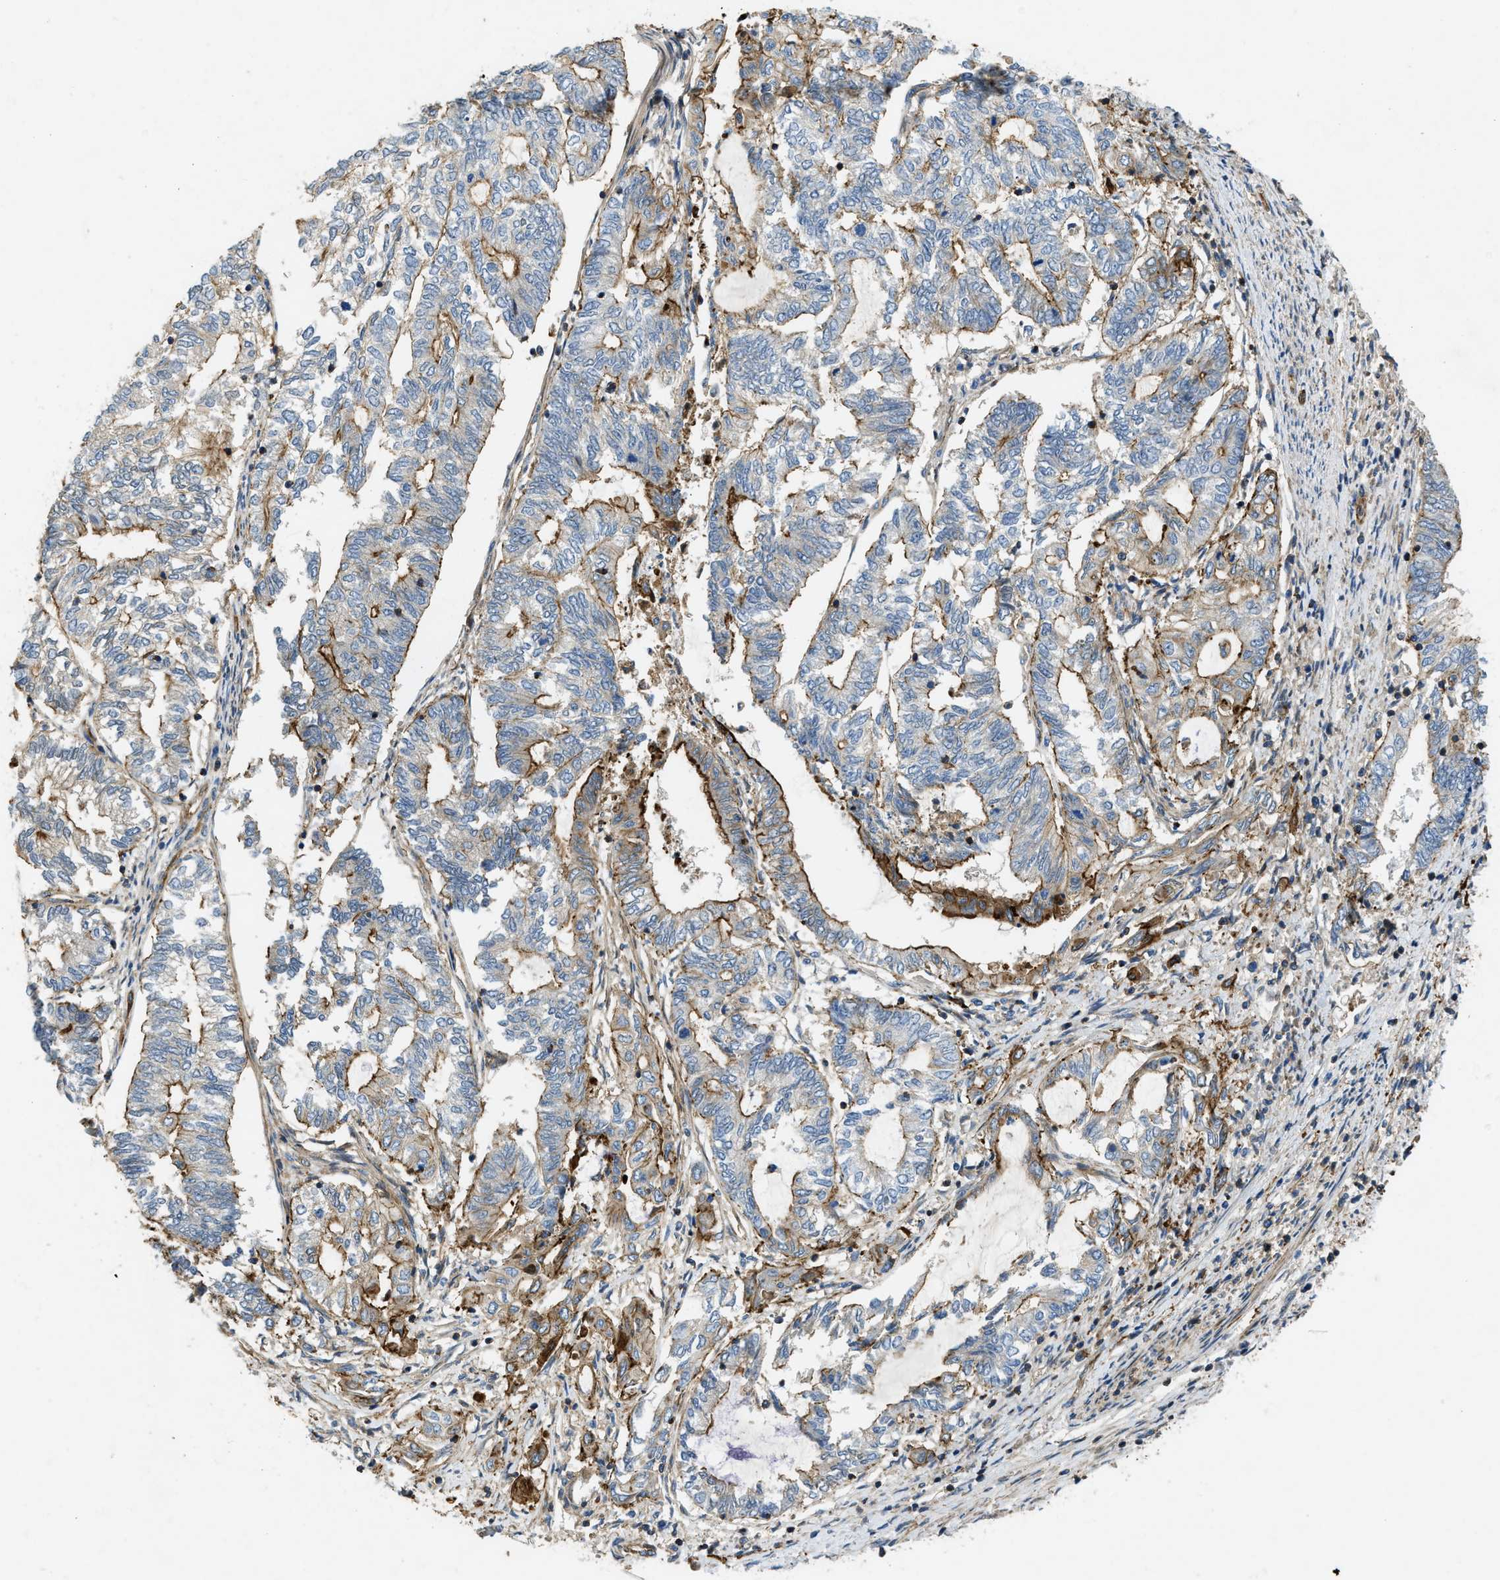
{"staining": {"intensity": "moderate", "quantity": "25%-75%", "location": "cytoplasmic/membranous"}, "tissue": "endometrial cancer", "cell_type": "Tumor cells", "image_type": "cancer", "snomed": [{"axis": "morphology", "description": "Adenocarcinoma, NOS"}, {"axis": "topography", "description": "Uterus"}, {"axis": "topography", "description": "Endometrium"}], "caption": "Immunohistochemical staining of endometrial adenocarcinoma displays medium levels of moderate cytoplasmic/membranous staining in about 25%-75% of tumor cells. The protein is shown in brown color, while the nuclei are stained blue.", "gene": "NYNRIN", "patient": {"sex": "female", "age": 70}}